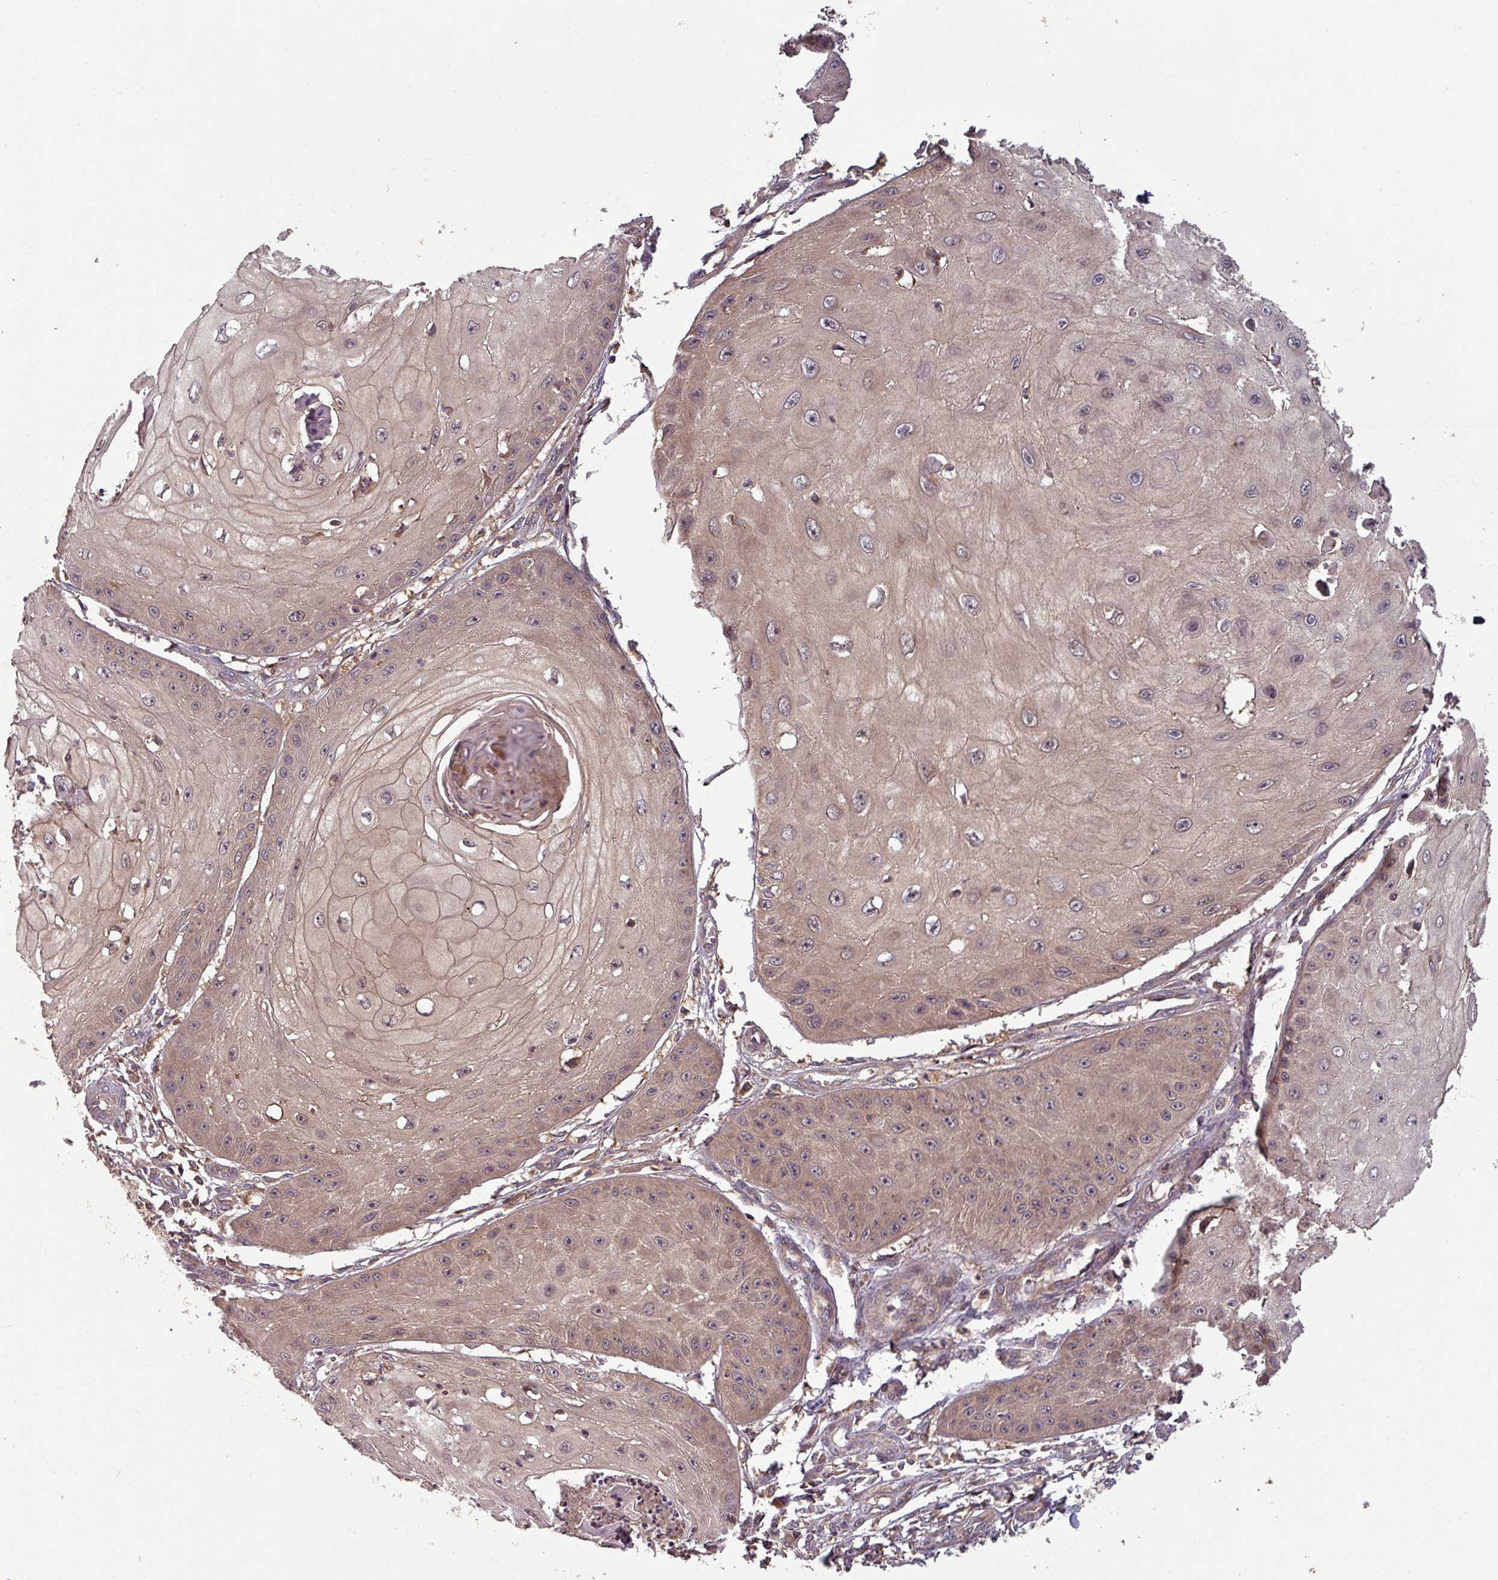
{"staining": {"intensity": "weak", "quantity": ">75%", "location": "cytoplasmic/membranous"}, "tissue": "skin cancer", "cell_type": "Tumor cells", "image_type": "cancer", "snomed": [{"axis": "morphology", "description": "Squamous cell carcinoma, NOS"}, {"axis": "topography", "description": "Skin"}], "caption": "Immunohistochemical staining of skin squamous cell carcinoma exhibits low levels of weak cytoplasmic/membranous protein positivity in about >75% of tumor cells.", "gene": "GSKIP", "patient": {"sex": "male", "age": 70}}